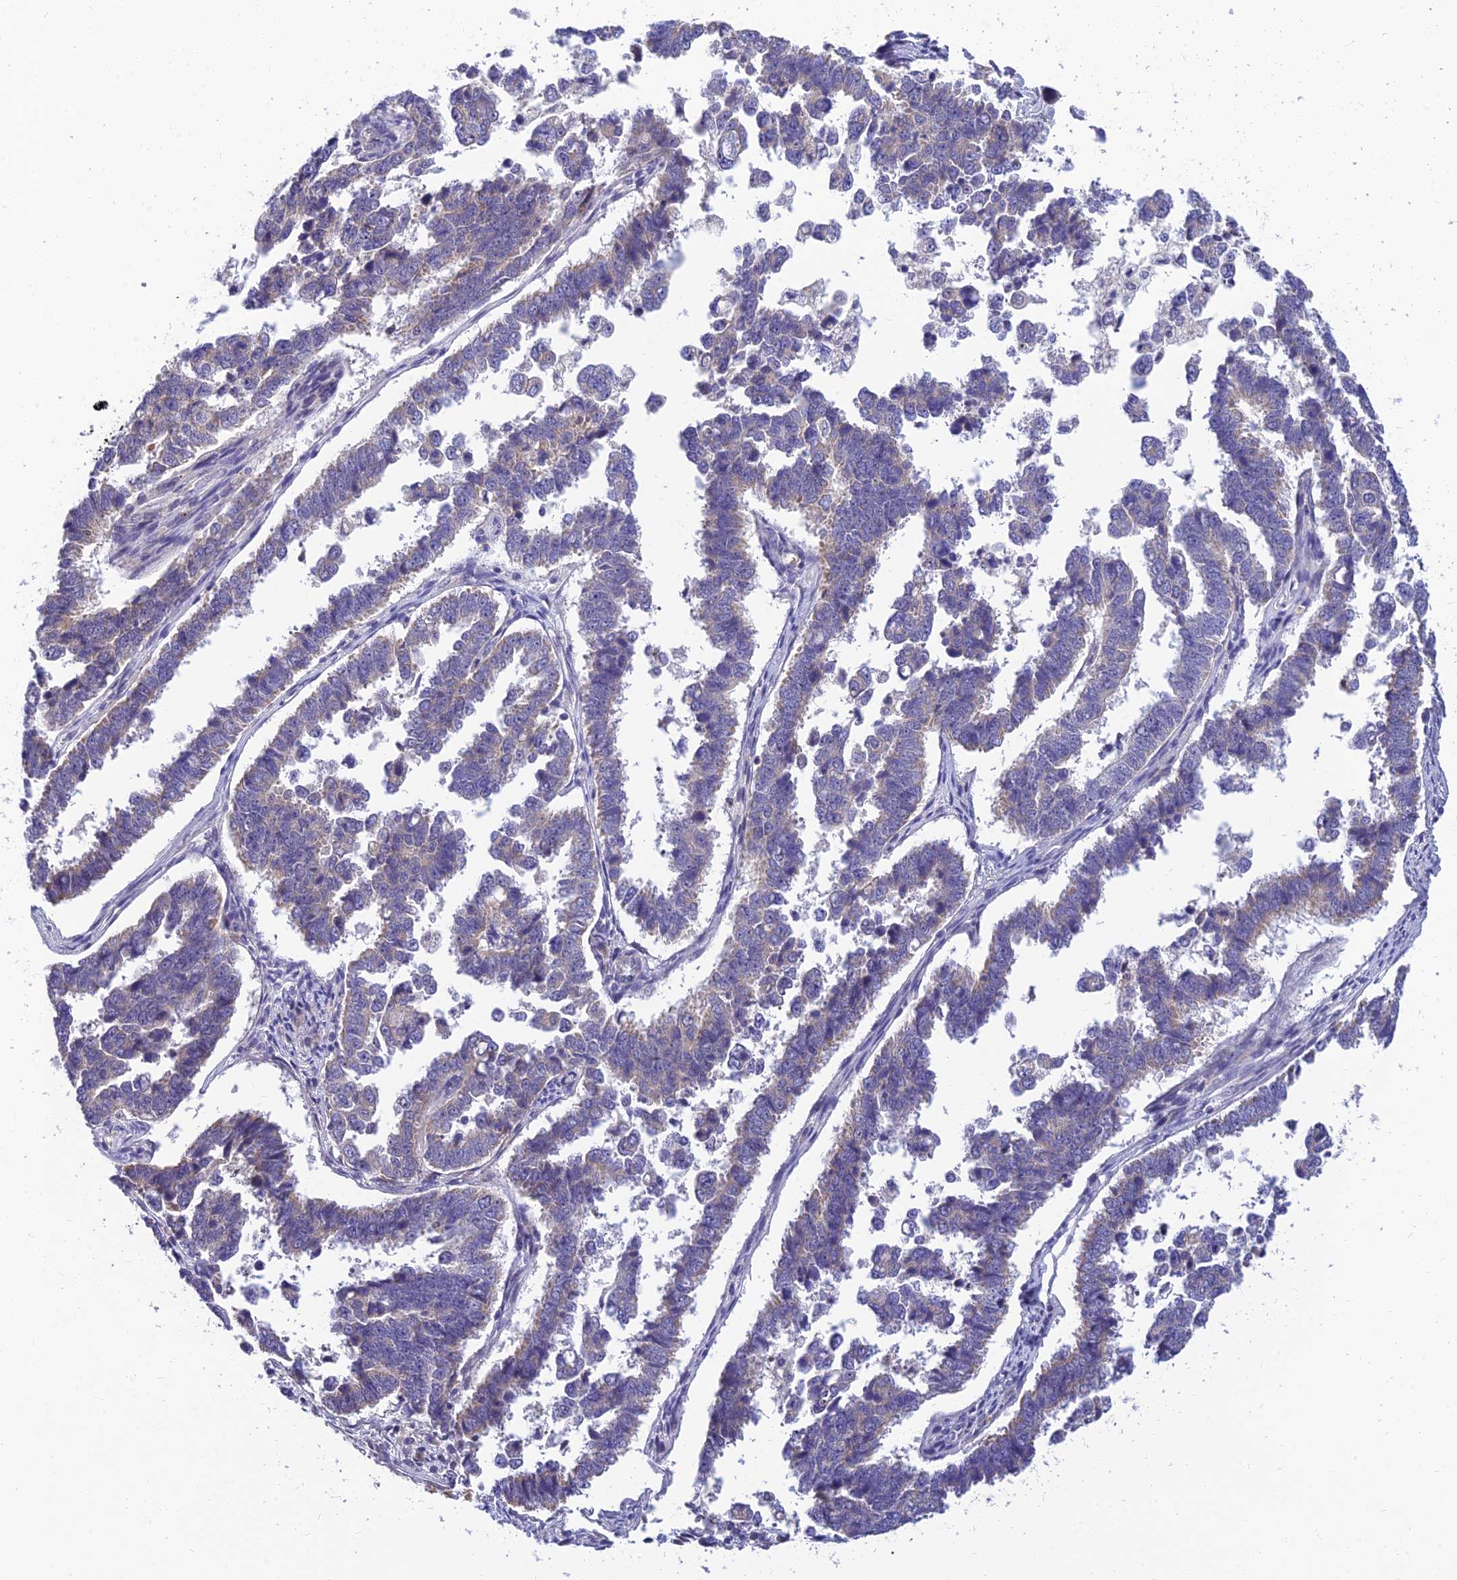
{"staining": {"intensity": "weak", "quantity": "<25%", "location": "cytoplasmic/membranous"}, "tissue": "endometrial cancer", "cell_type": "Tumor cells", "image_type": "cancer", "snomed": [{"axis": "morphology", "description": "Adenocarcinoma, NOS"}, {"axis": "topography", "description": "Endometrium"}], "caption": "A histopathology image of human endometrial cancer is negative for staining in tumor cells.", "gene": "ANKS4B", "patient": {"sex": "female", "age": 75}}